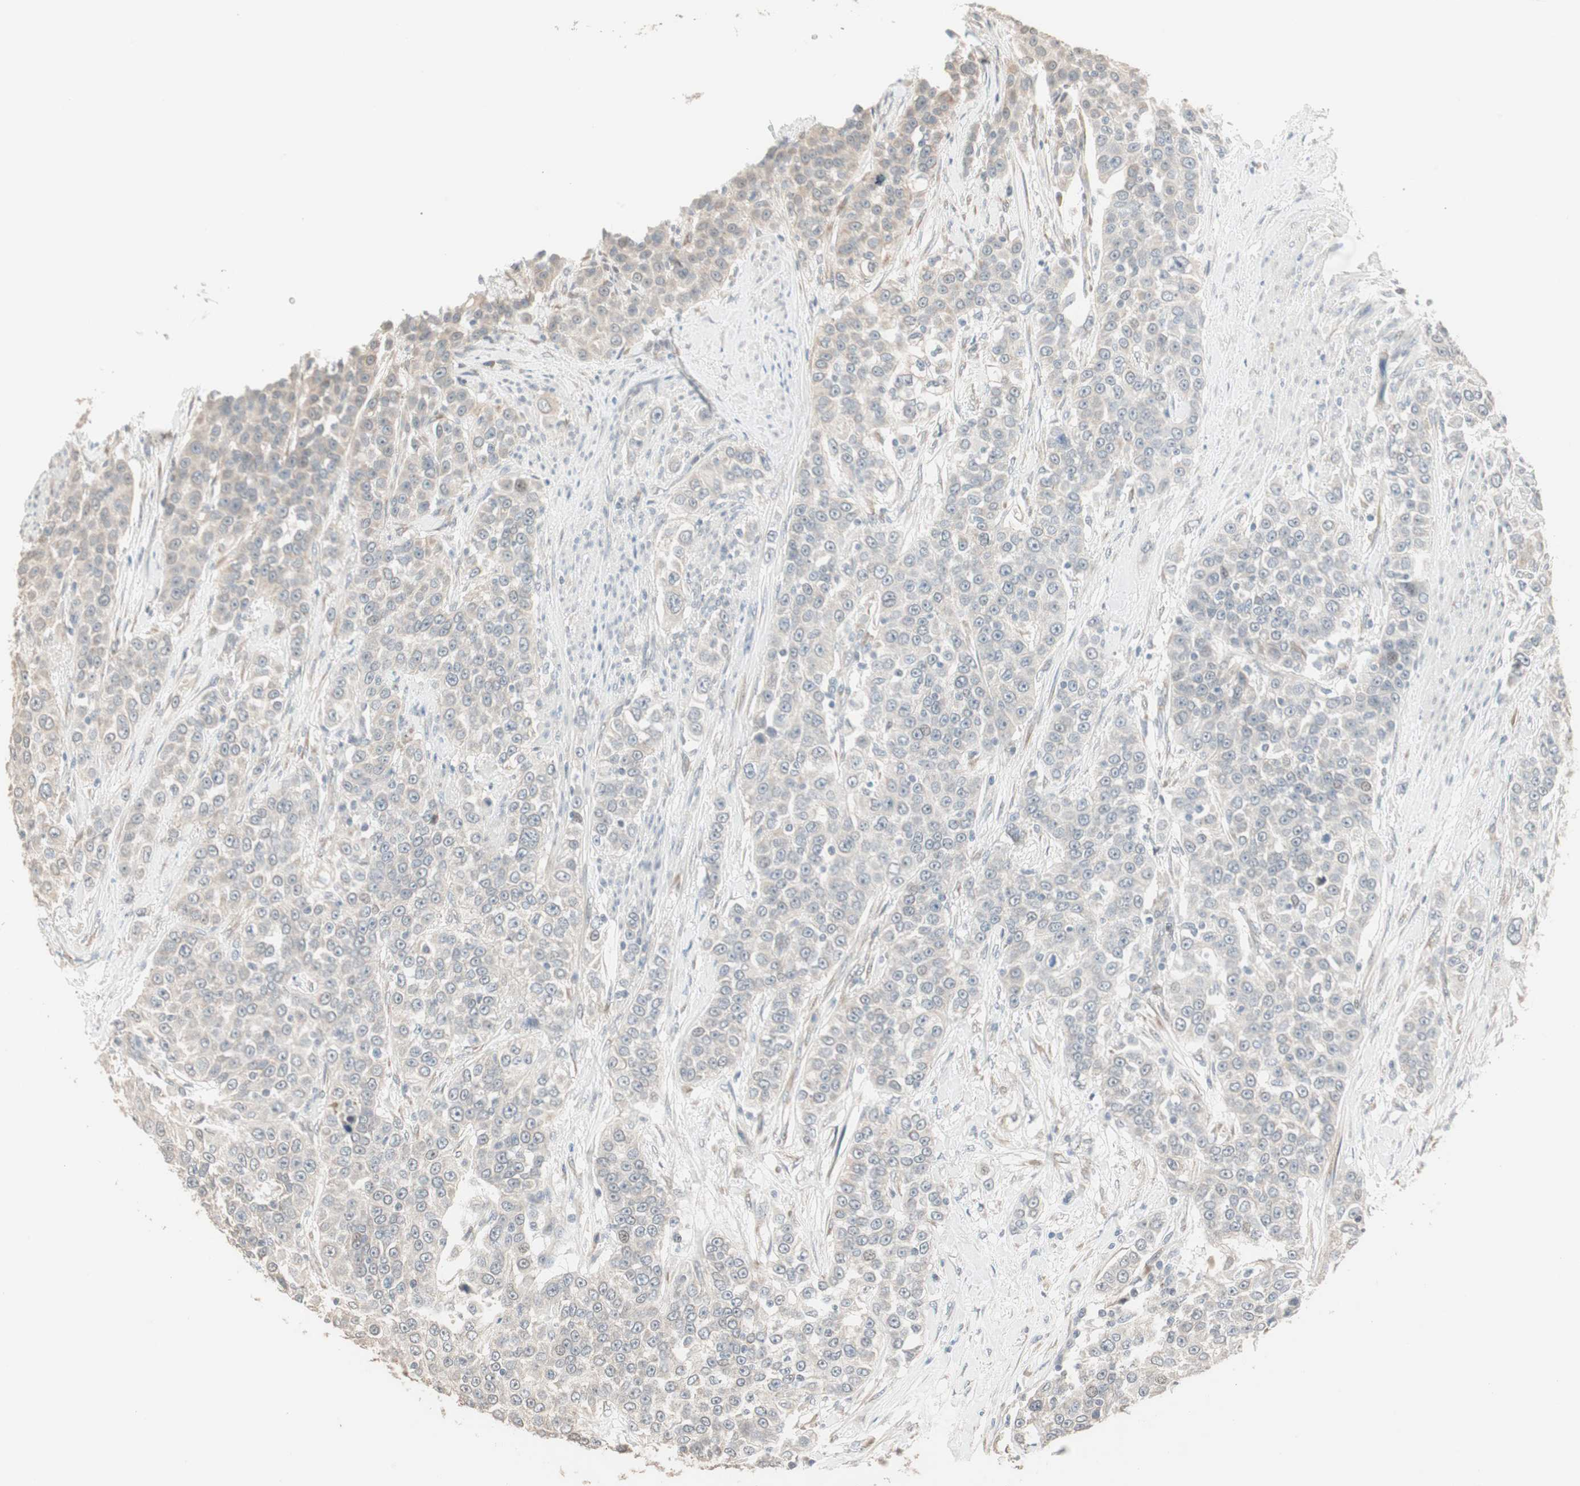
{"staining": {"intensity": "weak", "quantity": "25%-75%", "location": "cytoplasmic/membranous"}, "tissue": "urothelial cancer", "cell_type": "Tumor cells", "image_type": "cancer", "snomed": [{"axis": "morphology", "description": "Urothelial carcinoma, High grade"}, {"axis": "topography", "description": "Urinary bladder"}], "caption": "An IHC histopathology image of tumor tissue is shown. Protein staining in brown shows weak cytoplasmic/membranous positivity in urothelial cancer within tumor cells.", "gene": "PDZK1", "patient": {"sex": "female", "age": 80}}